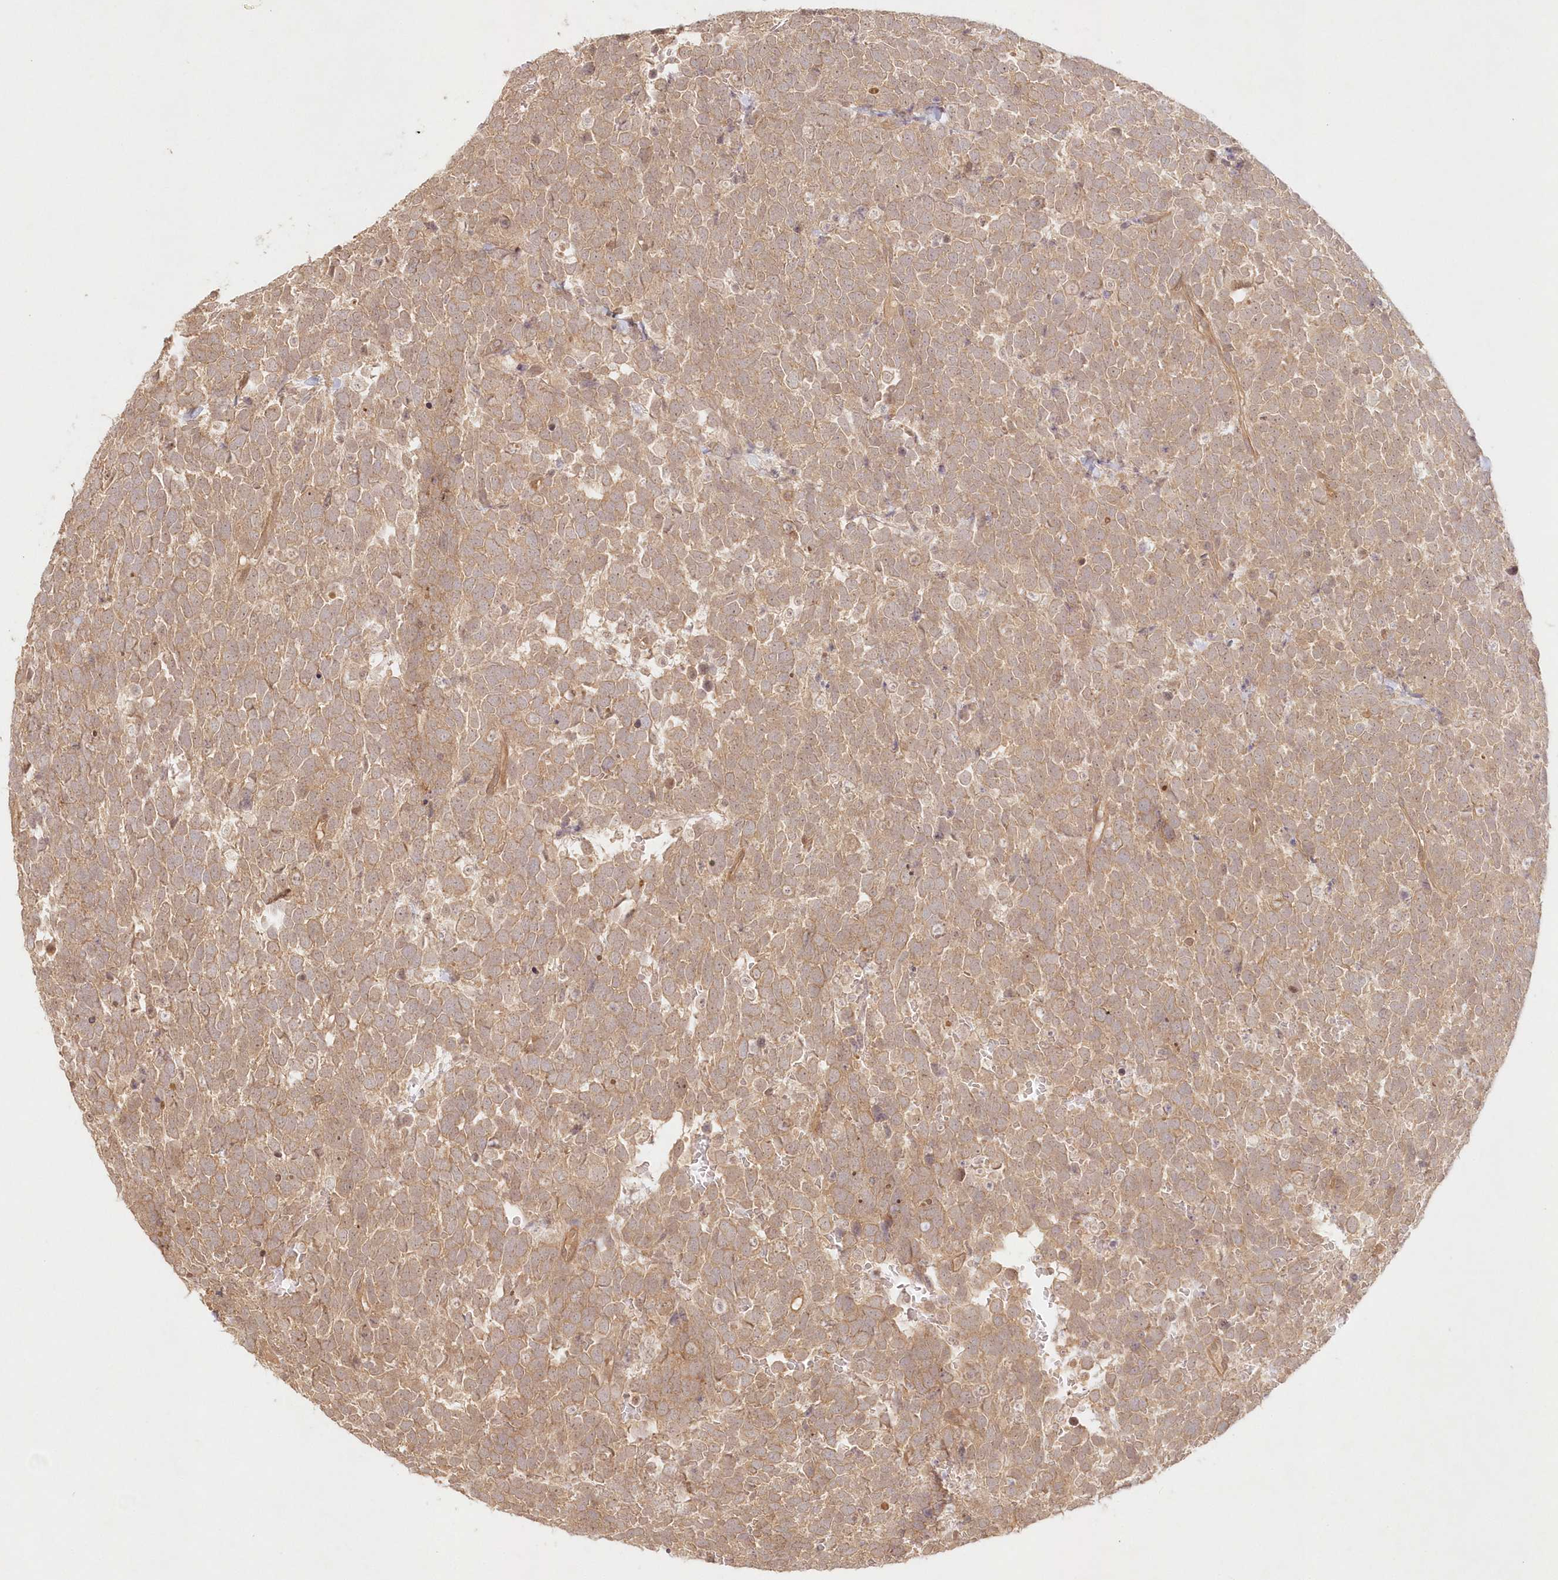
{"staining": {"intensity": "moderate", "quantity": ">75%", "location": "cytoplasmic/membranous"}, "tissue": "urothelial cancer", "cell_type": "Tumor cells", "image_type": "cancer", "snomed": [{"axis": "morphology", "description": "Urothelial carcinoma, High grade"}, {"axis": "topography", "description": "Urinary bladder"}], "caption": "Moderate cytoplasmic/membranous expression for a protein is identified in approximately >75% of tumor cells of urothelial carcinoma (high-grade) using immunohistochemistry.", "gene": "KIAA0232", "patient": {"sex": "female", "age": 82}}